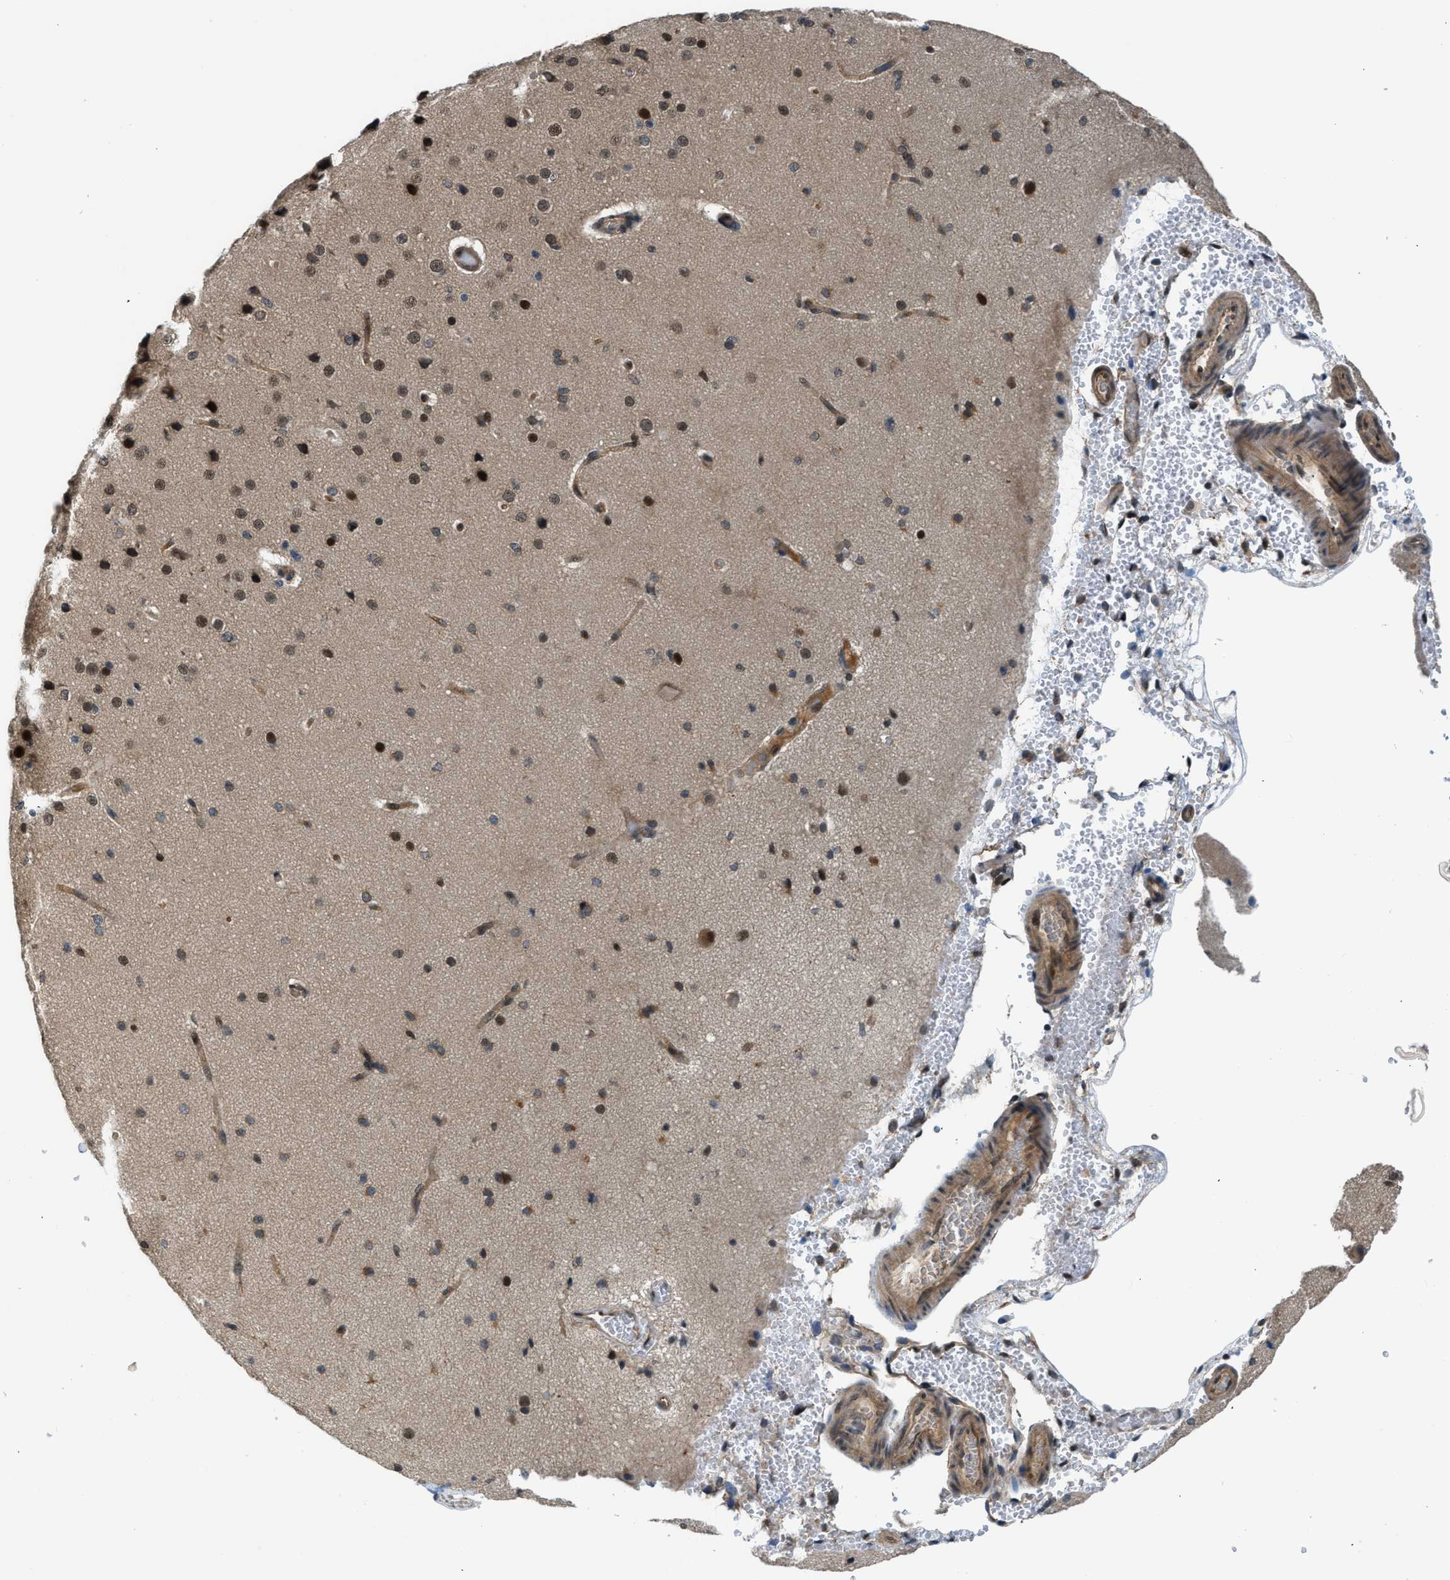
{"staining": {"intensity": "moderate", "quantity": "25%-75%", "location": "nuclear"}, "tissue": "cerebral cortex", "cell_type": "Endothelial cells", "image_type": "normal", "snomed": [{"axis": "morphology", "description": "Normal tissue, NOS"}, {"axis": "morphology", "description": "Developmental malformation"}, {"axis": "topography", "description": "Cerebral cortex"}], "caption": "Immunohistochemistry (IHC) (DAB (3,3'-diaminobenzidine)) staining of benign human cerebral cortex reveals moderate nuclear protein expression in approximately 25%-75% of endothelial cells.", "gene": "RETREG3", "patient": {"sex": "female", "age": 30}}